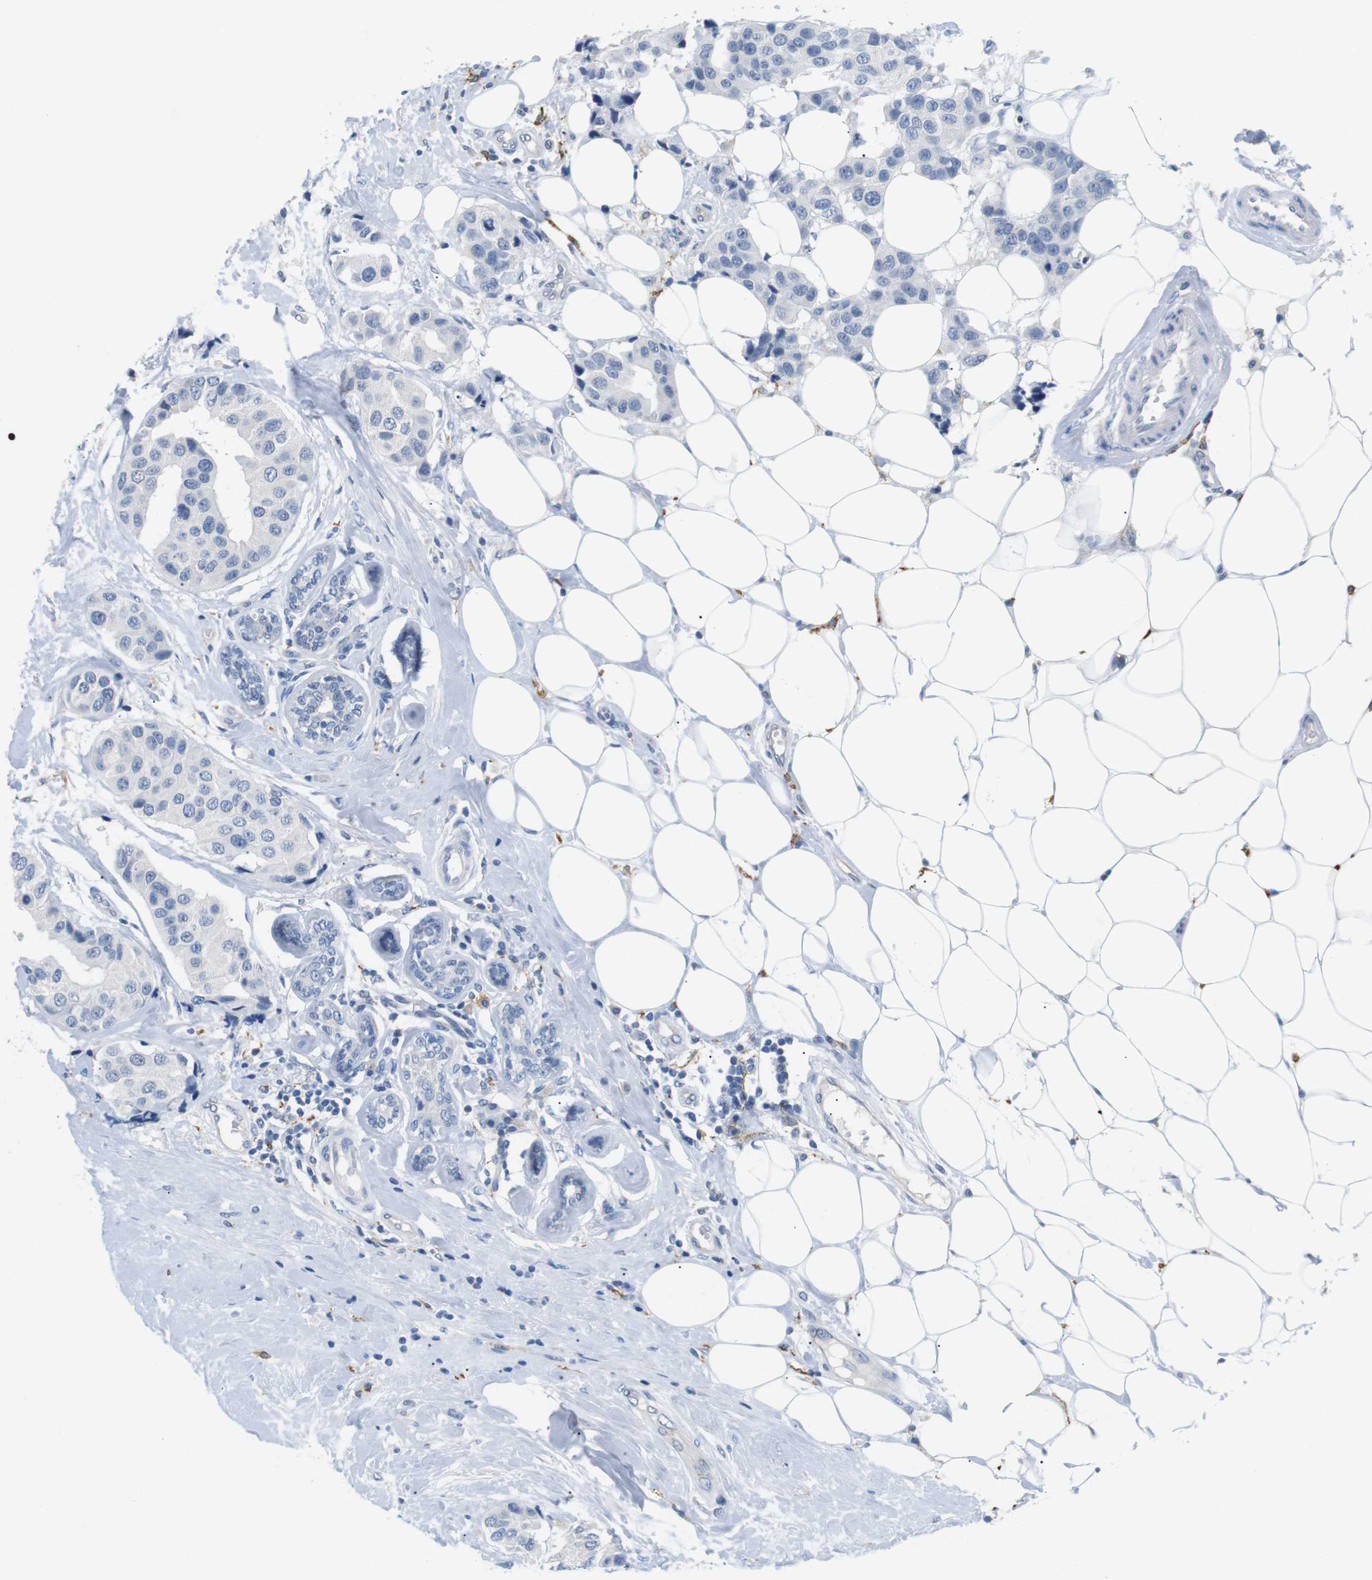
{"staining": {"intensity": "negative", "quantity": "none", "location": "none"}, "tissue": "breast cancer", "cell_type": "Tumor cells", "image_type": "cancer", "snomed": [{"axis": "morphology", "description": "Normal tissue, NOS"}, {"axis": "morphology", "description": "Duct carcinoma"}, {"axis": "topography", "description": "Breast"}], "caption": "Breast infiltrating ductal carcinoma was stained to show a protein in brown. There is no significant expression in tumor cells. Brightfield microscopy of immunohistochemistry stained with DAB (brown) and hematoxylin (blue), captured at high magnification.", "gene": "FCGRT", "patient": {"sex": "female", "age": 39}}